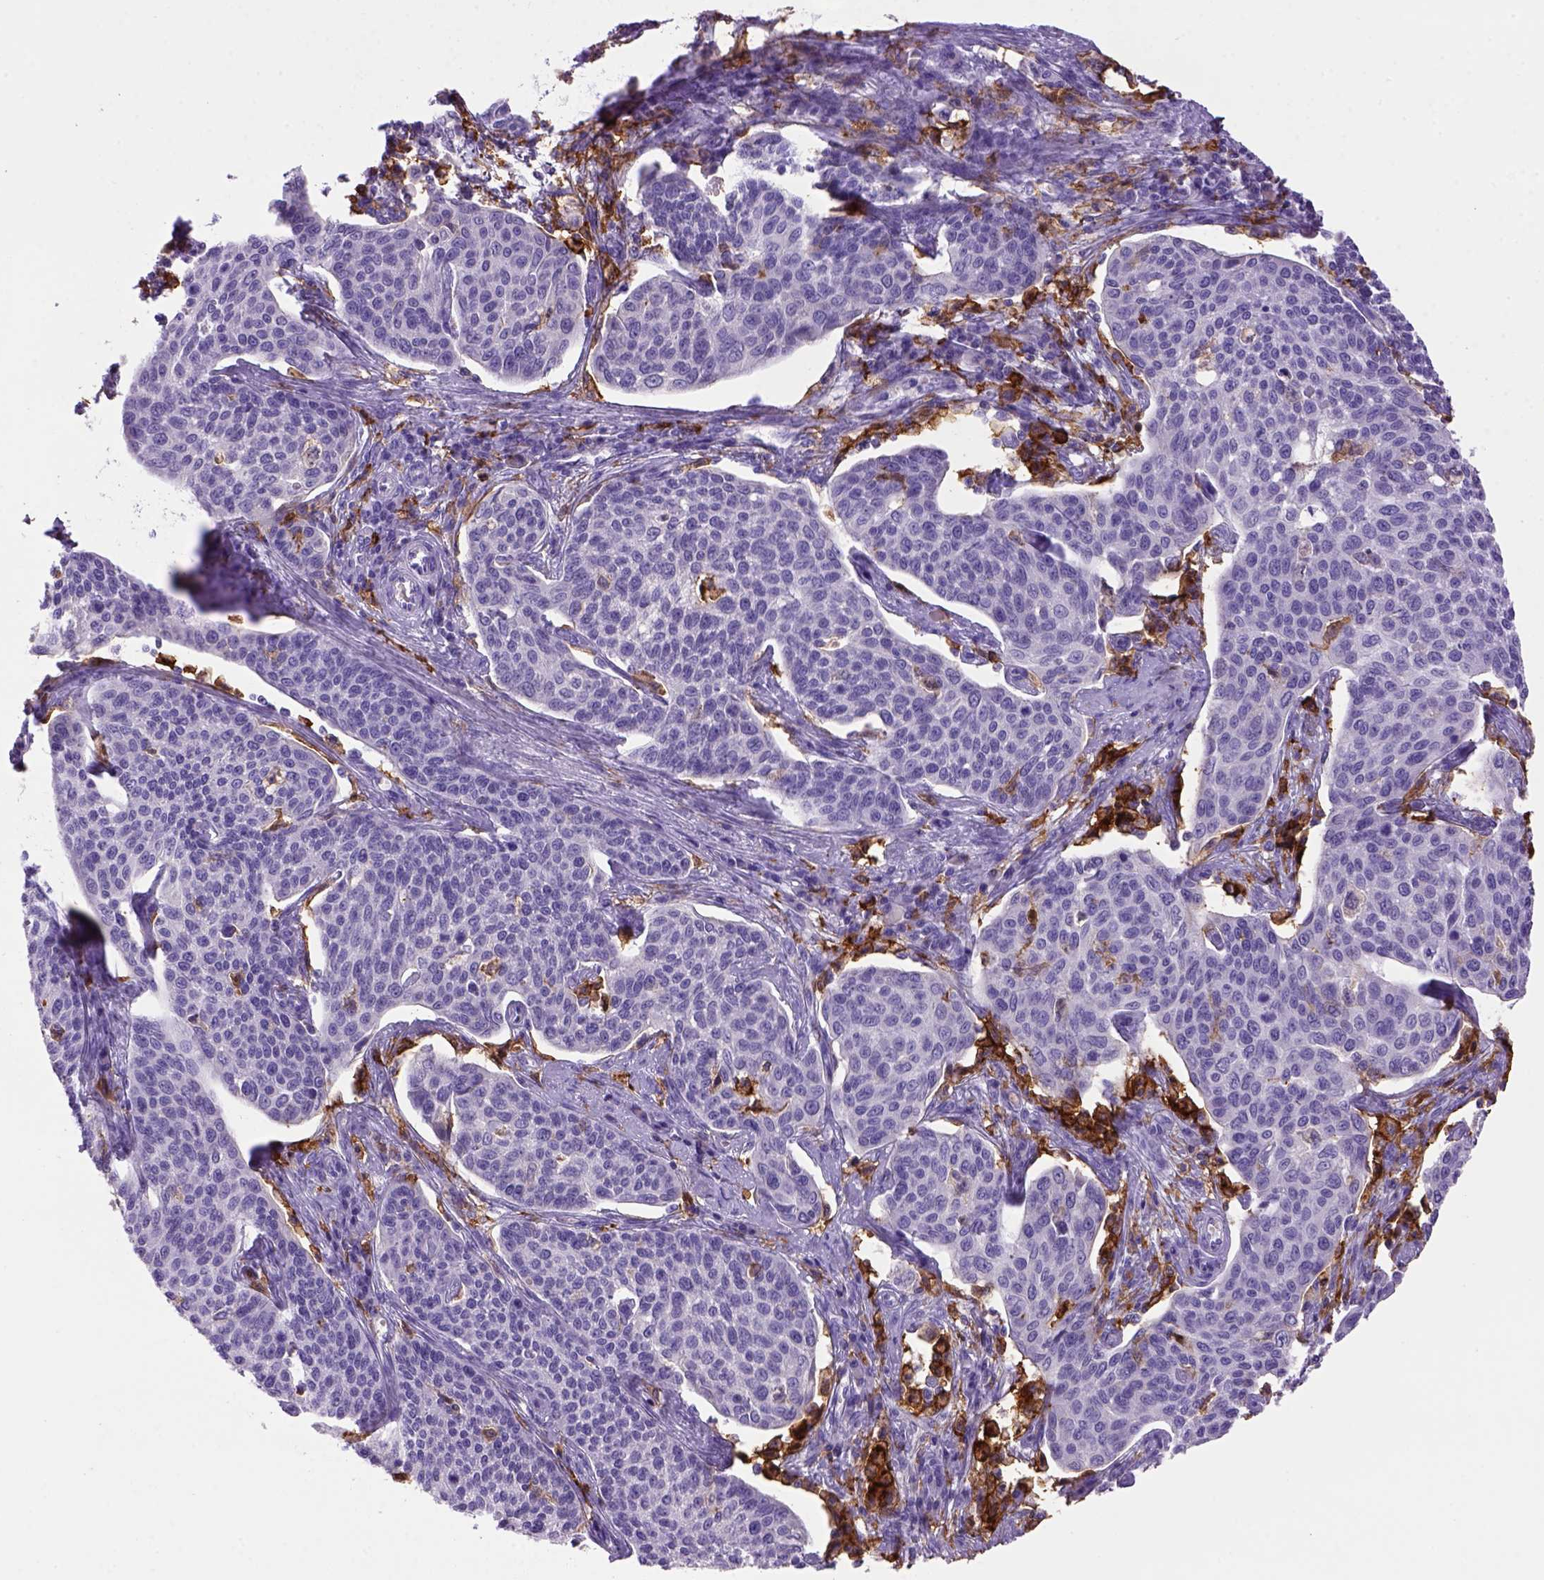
{"staining": {"intensity": "negative", "quantity": "none", "location": "none"}, "tissue": "cervical cancer", "cell_type": "Tumor cells", "image_type": "cancer", "snomed": [{"axis": "morphology", "description": "Squamous cell carcinoma, NOS"}, {"axis": "topography", "description": "Cervix"}], "caption": "This is an immunohistochemistry (IHC) histopathology image of squamous cell carcinoma (cervical). There is no expression in tumor cells.", "gene": "CD14", "patient": {"sex": "female", "age": 34}}